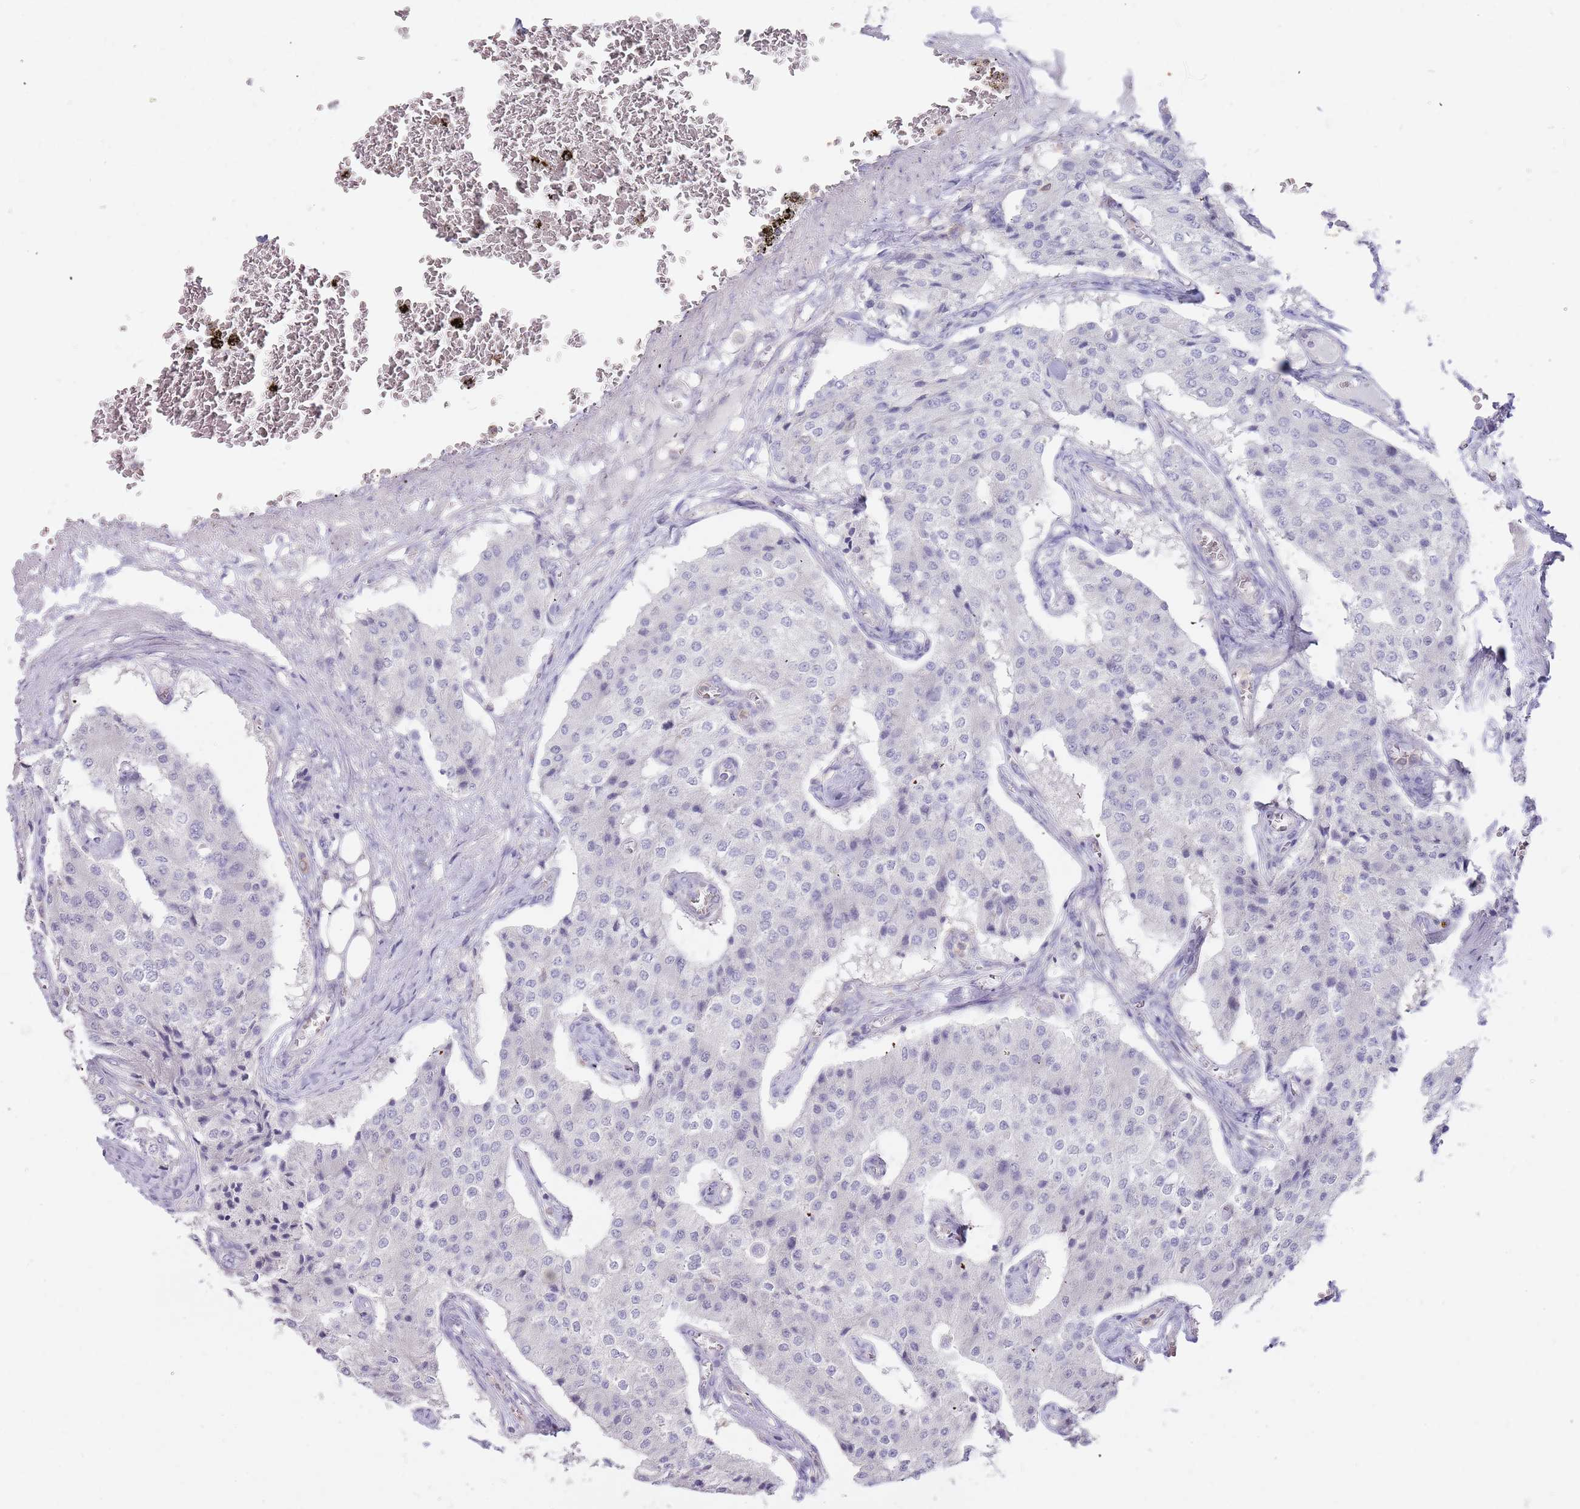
{"staining": {"intensity": "negative", "quantity": "none", "location": "none"}, "tissue": "carcinoid", "cell_type": "Tumor cells", "image_type": "cancer", "snomed": [{"axis": "morphology", "description": "Carcinoid, malignant, NOS"}, {"axis": "topography", "description": "Colon"}], "caption": "Immunohistochemistry (IHC) histopathology image of carcinoid stained for a protein (brown), which exhibits no positivity in tumor cells.", "gene": "AP5S1", "patient": {"sex": "female", "age": 52}}